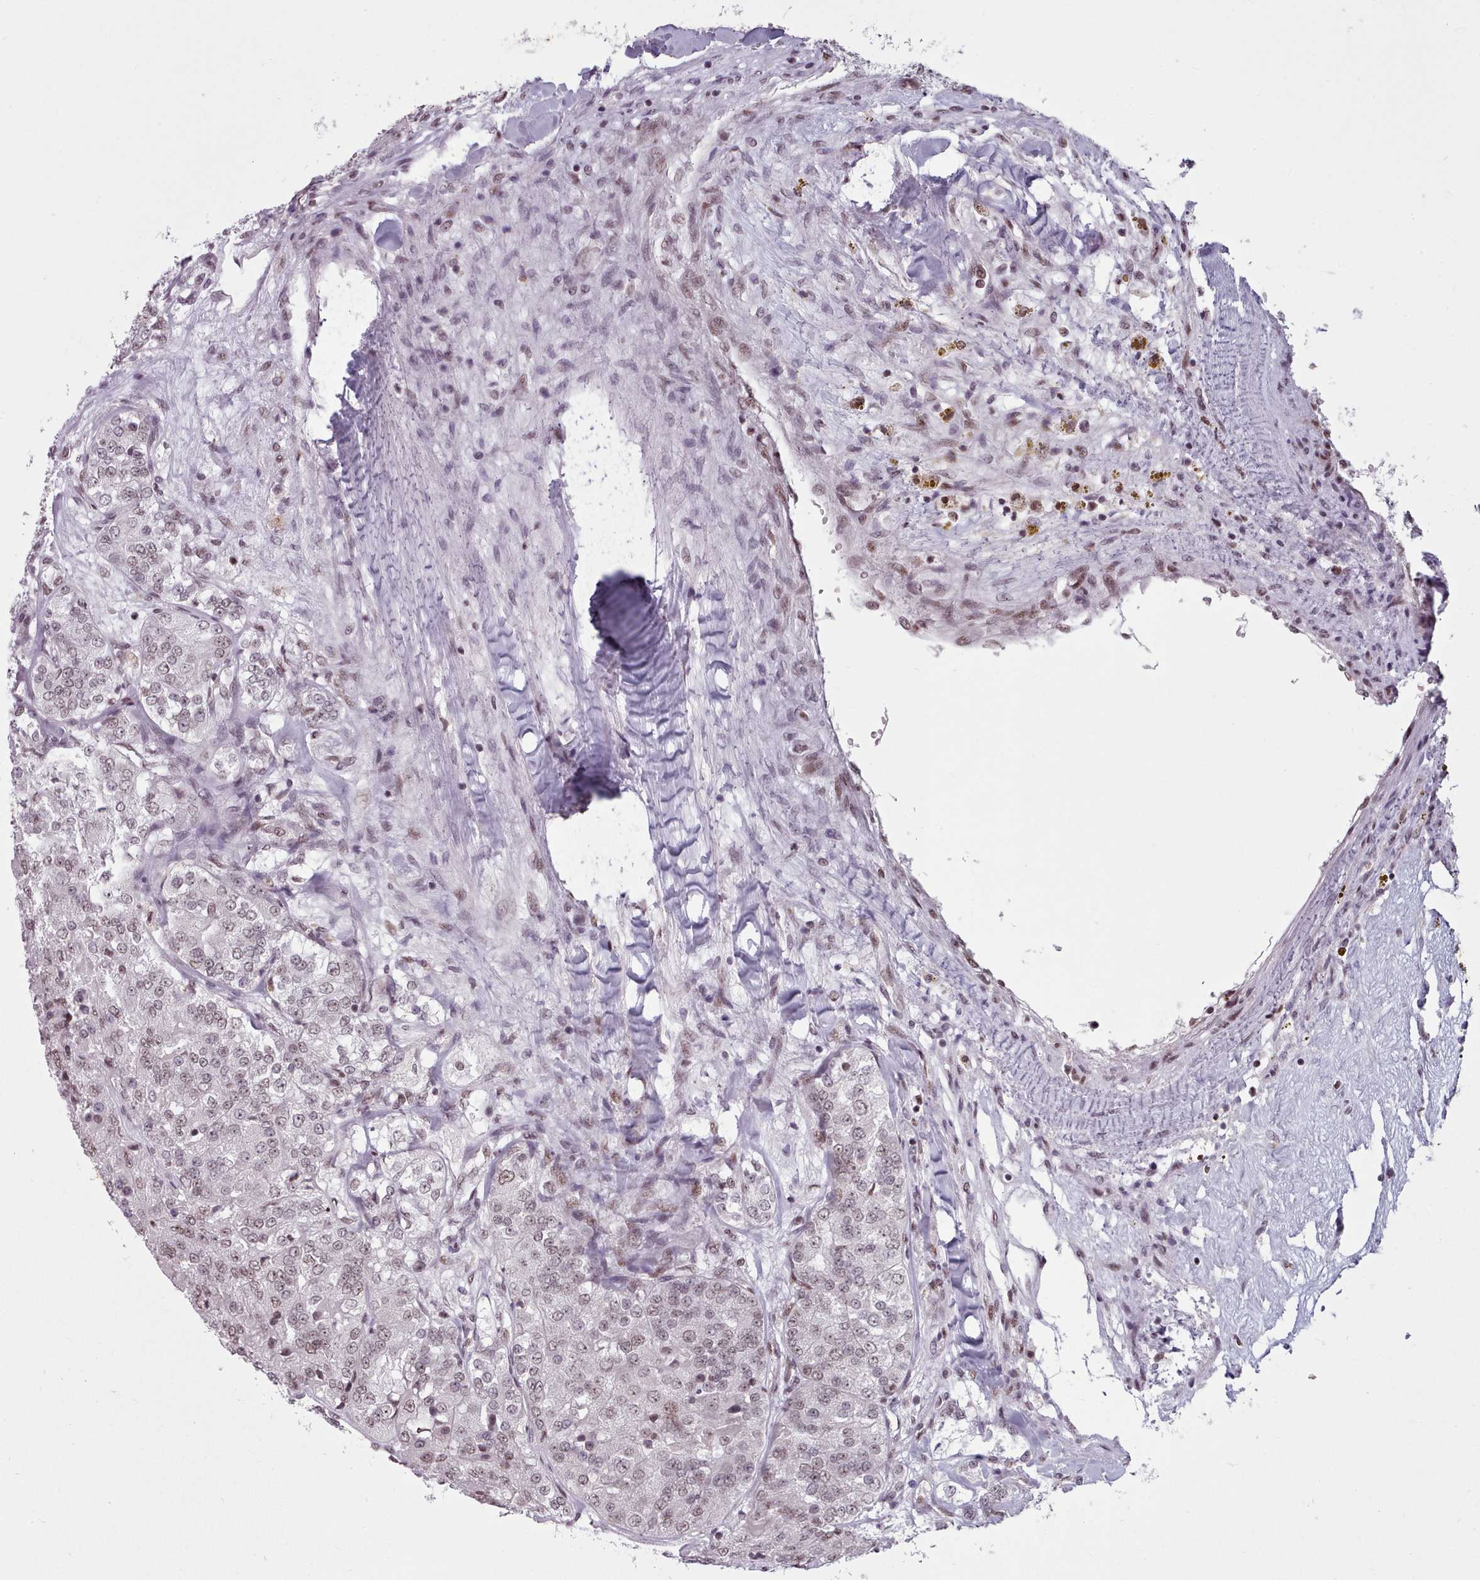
{"staining": {"intensity": "weak", "quantity": ">75%", "location": "nuclear"}, "tissue": "renal cancer", "cell_type": "Tumor cells", "image_type": "cancer", "snomed": [{"axis": "morphology", "description": "Adenocarcinoma, NOS"}, {"axis": "topography", "description": "Kidney"}], "caption": "Immunohistochemistry (DAB) staining of adenocarcinoma (renal) shows weak nuclear protein staining in approximately >75% of tumor cells. (Stains: DAB (3,3'-diaminobenzidine) in brown, nuclei in blue, Microscopy: brightfield microscopy at high magnification).", "gene": "SRRM1", "patient": {"sex": "female", "age": 63}}